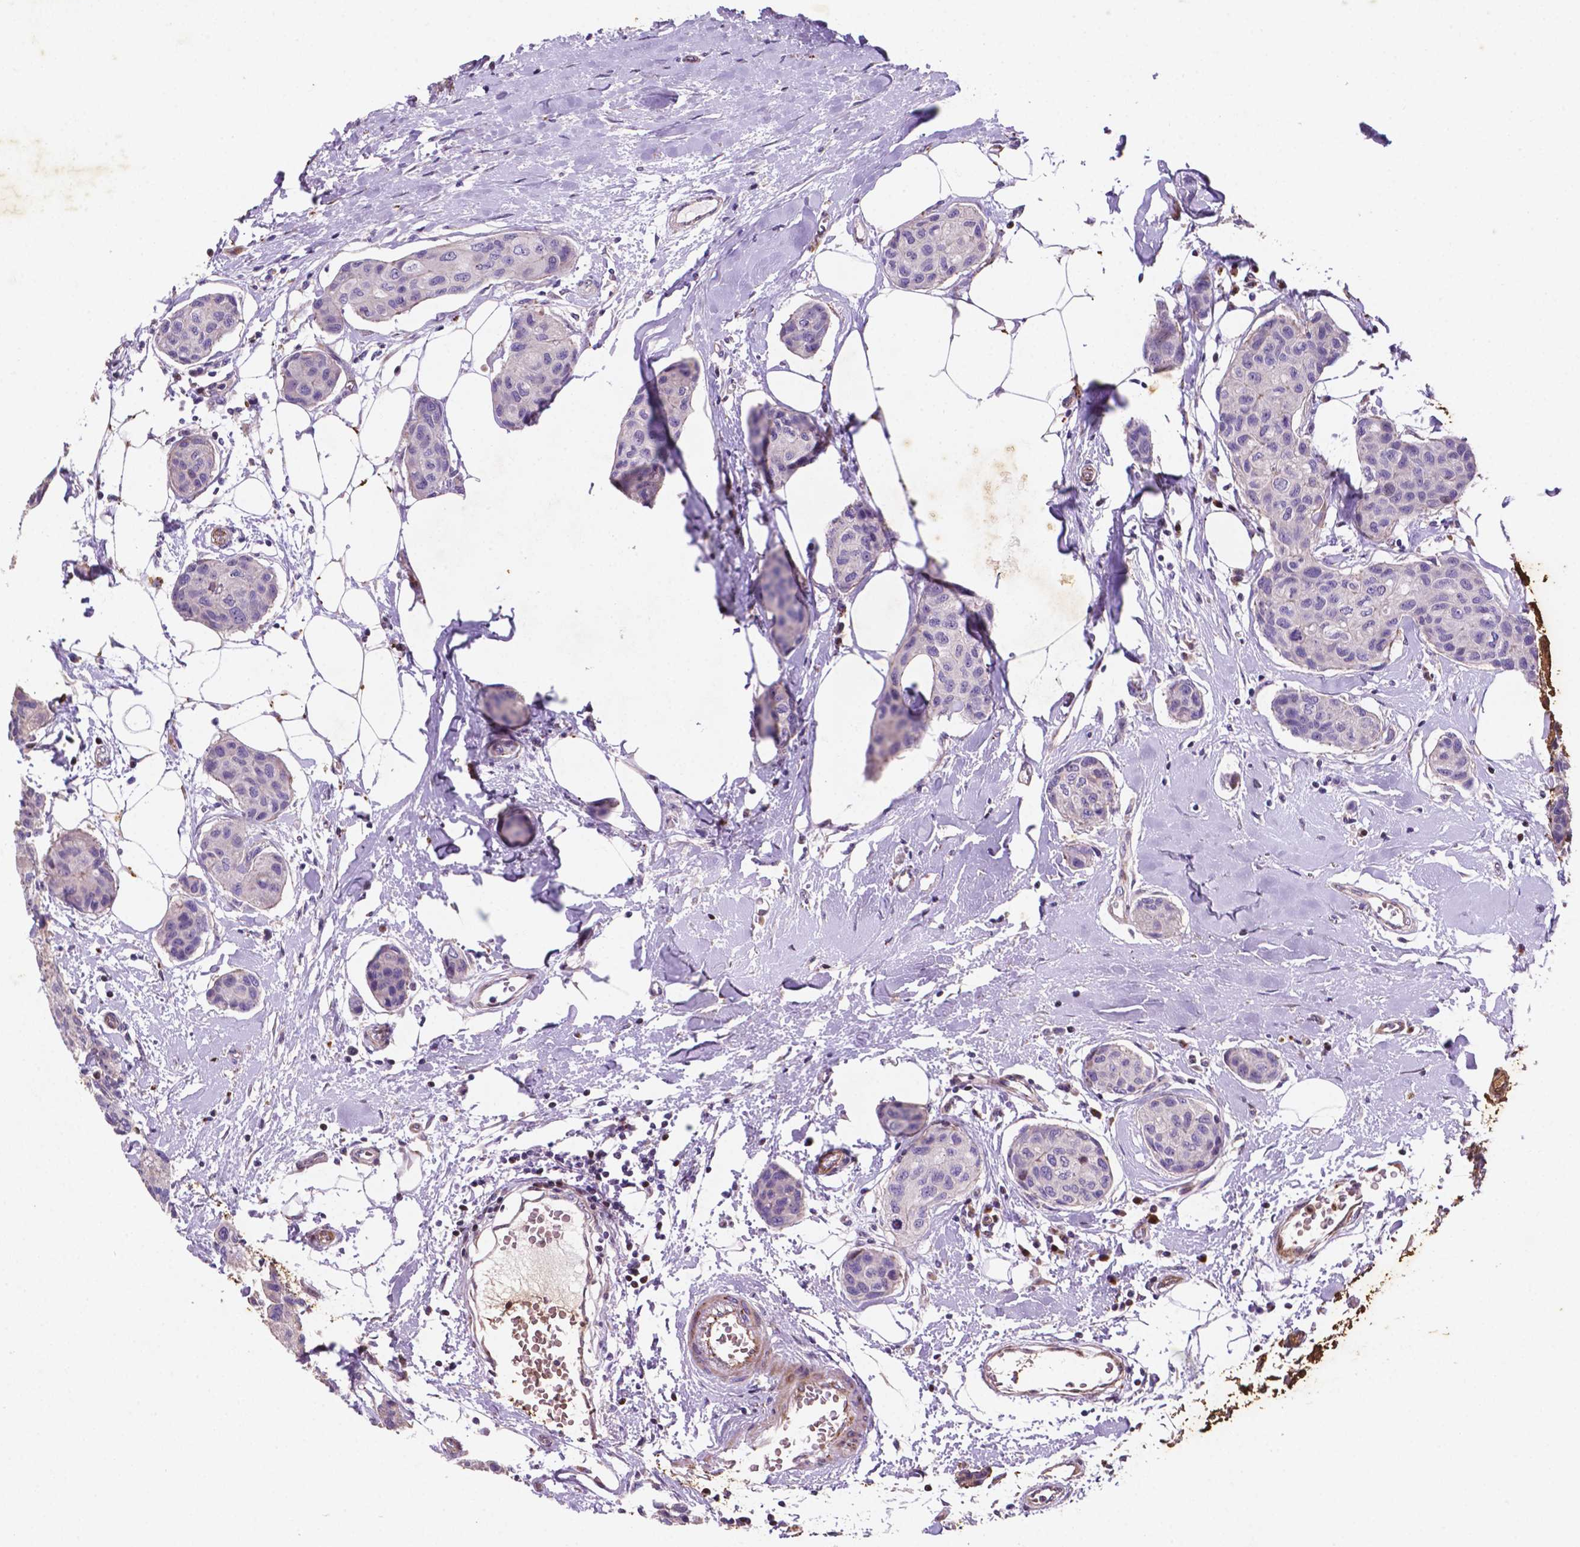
{"staining": {"intensity": "negative", "quantity": "none", "location": "none"}, "tissue": "breast cancer", "cell_type": "Tumor cells", "image_type": "cancer", "snomed": [{"axis": "morphology", "description": "Duct carcinoma"}, {"axis": "topography", "description": "Breast"}], "caption": "Immunohistochemistry (IHC) image of breast invasive ductal carcinoma stained for a protein (brown), which demonstrates no staining in tumor cells.", "gene": "TM4SF20", "patient": {"sex": "female", "age": 80}}